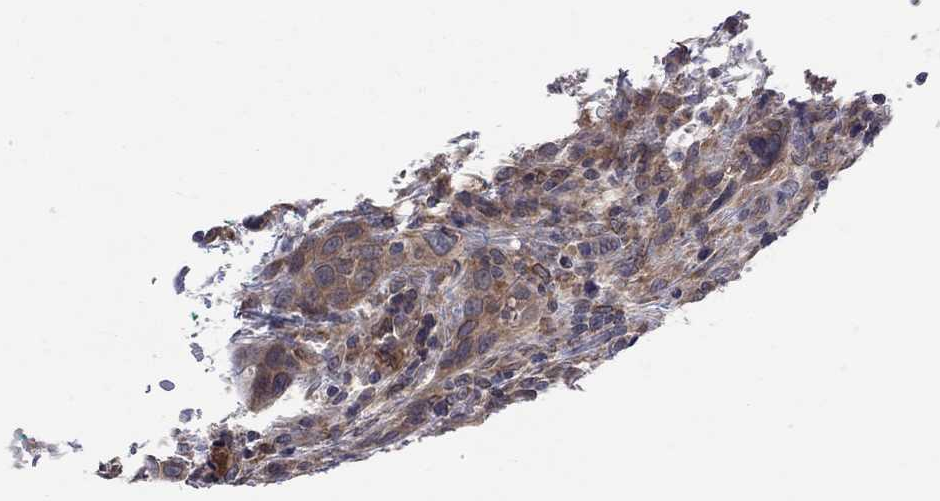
{"staining": {"intensity": "moderate", "quantity": ">75%", "location": "cytoplasmic/membranous"}, "tissue": "urothelial cancer", "cell_type": "Tumor cells", "image_type": "cancer", "snomed": [{"axis": "morphology", "description": "Urothelial carcinoma, NOS"}, {"axis": "morphology", "description": "Urothelial carcinoma, High grade"}, {"axis": "topography", "description": "Urinary bladder"}], "caption": "Immunohistochemical staining of transitional cell carcinoma exhibits medium levels of moderate cytoplasmic/membranous protein staining in about >75% of tumor cells.", "gene": "CNOT11", "patient": {"sex": "female", "age": 64}}